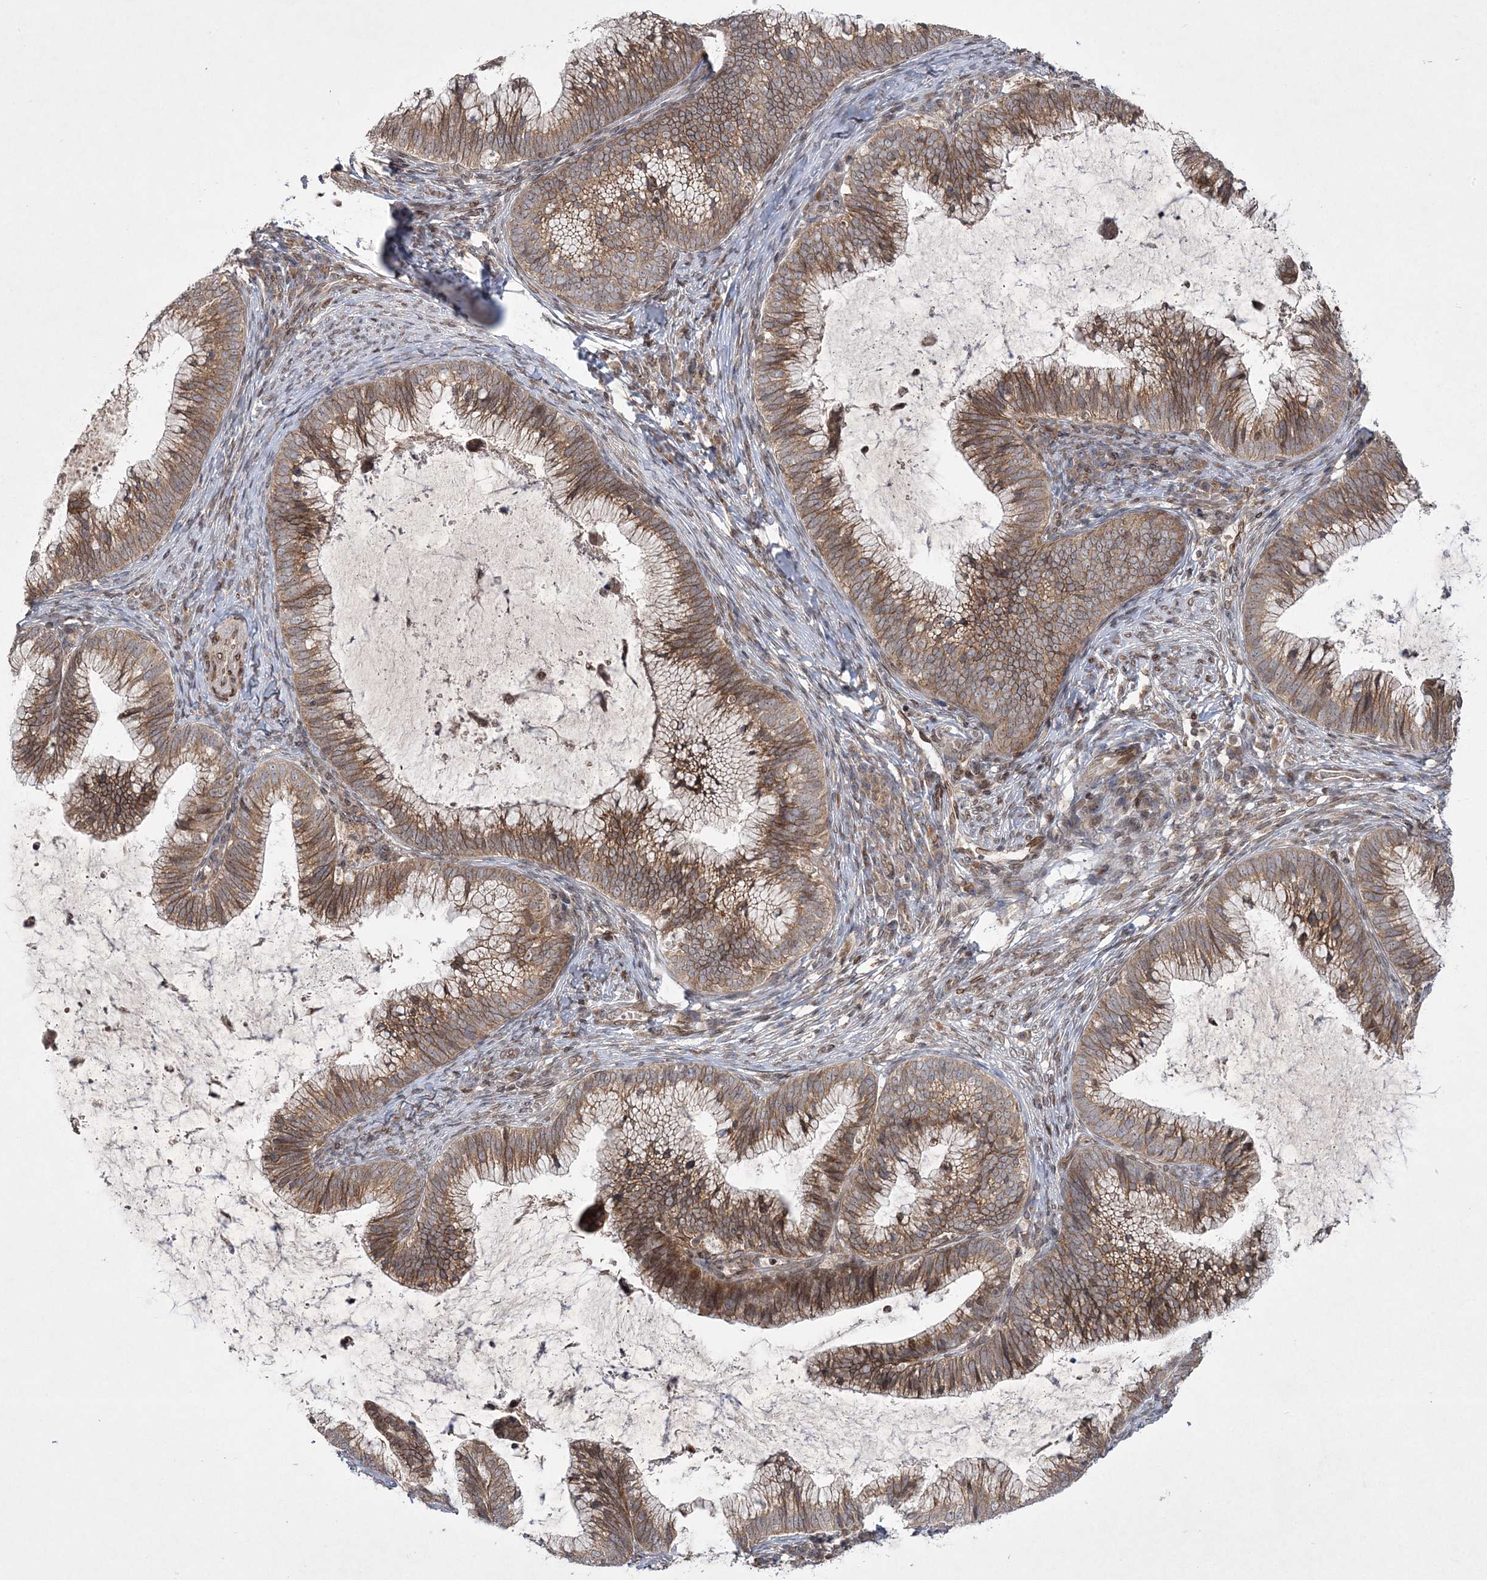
{"staining": {"intensity": "moderate", "quantity": ">75%", "location": "cytoplasmic/membranous"}, "tissue": "cervical cancer", "cell_type": "Tumor cells", "image_type": "cancer", "snomed": [{"axis": "morphology", "description": "Adenocarcinoma, NOS"}, {"axis": "topography", "description": "Cervix"}], "caption": "A high-resolution micrograph shows IHC staining of adenocarcinoma (cervical), which reveals moderate cytoplasmic/membranous expression in approximately >75% of tumor cells.", "gene": "DNAJC27", "patient": {"sex": "female", "age": 36}}